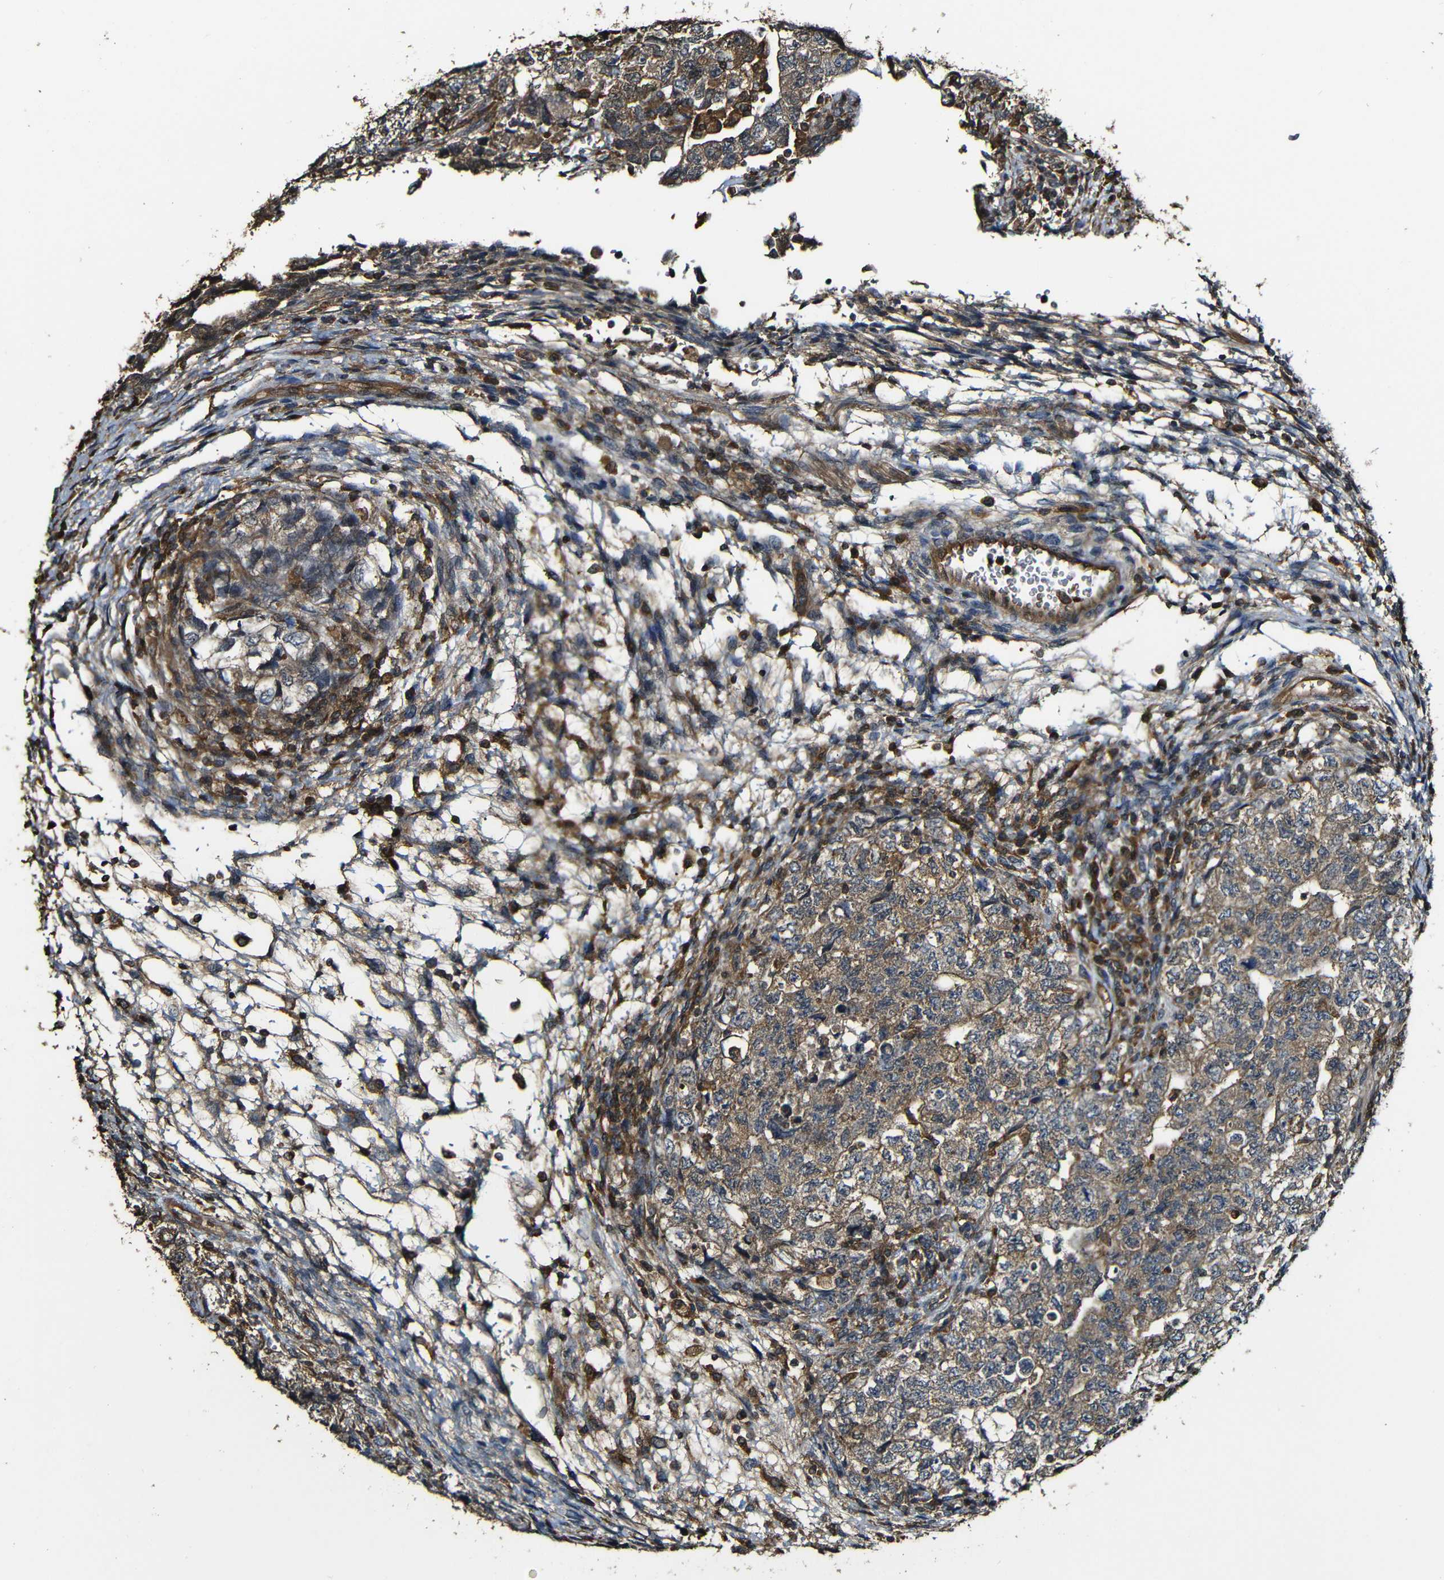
{"staining": {"intensity": "weak", "quantity": ">75%", "location": "cytoplasmic/membranous"}, "tissue": "testis cancer", "cell_type": "Tumor cells", "image_type": "cancer", "snomed": [{"axis": "morphology", "description": "Carcinoma, Embryonal, NOS"}, {"axis": "topography", "description": "Testis"}], "caption": "Immunohistochemistry histopathology image of neoplastic tissue: testis cancer stained using immunohistochemistry (IHC) displays low levels of weak protein expression localized specifically in the cytoplasmic/membranous of tumor cells, appearing as a cytoplasmic/membranous brown color.", "gene": "CASP8", "patient": {"sex": "male", "age": 36}}